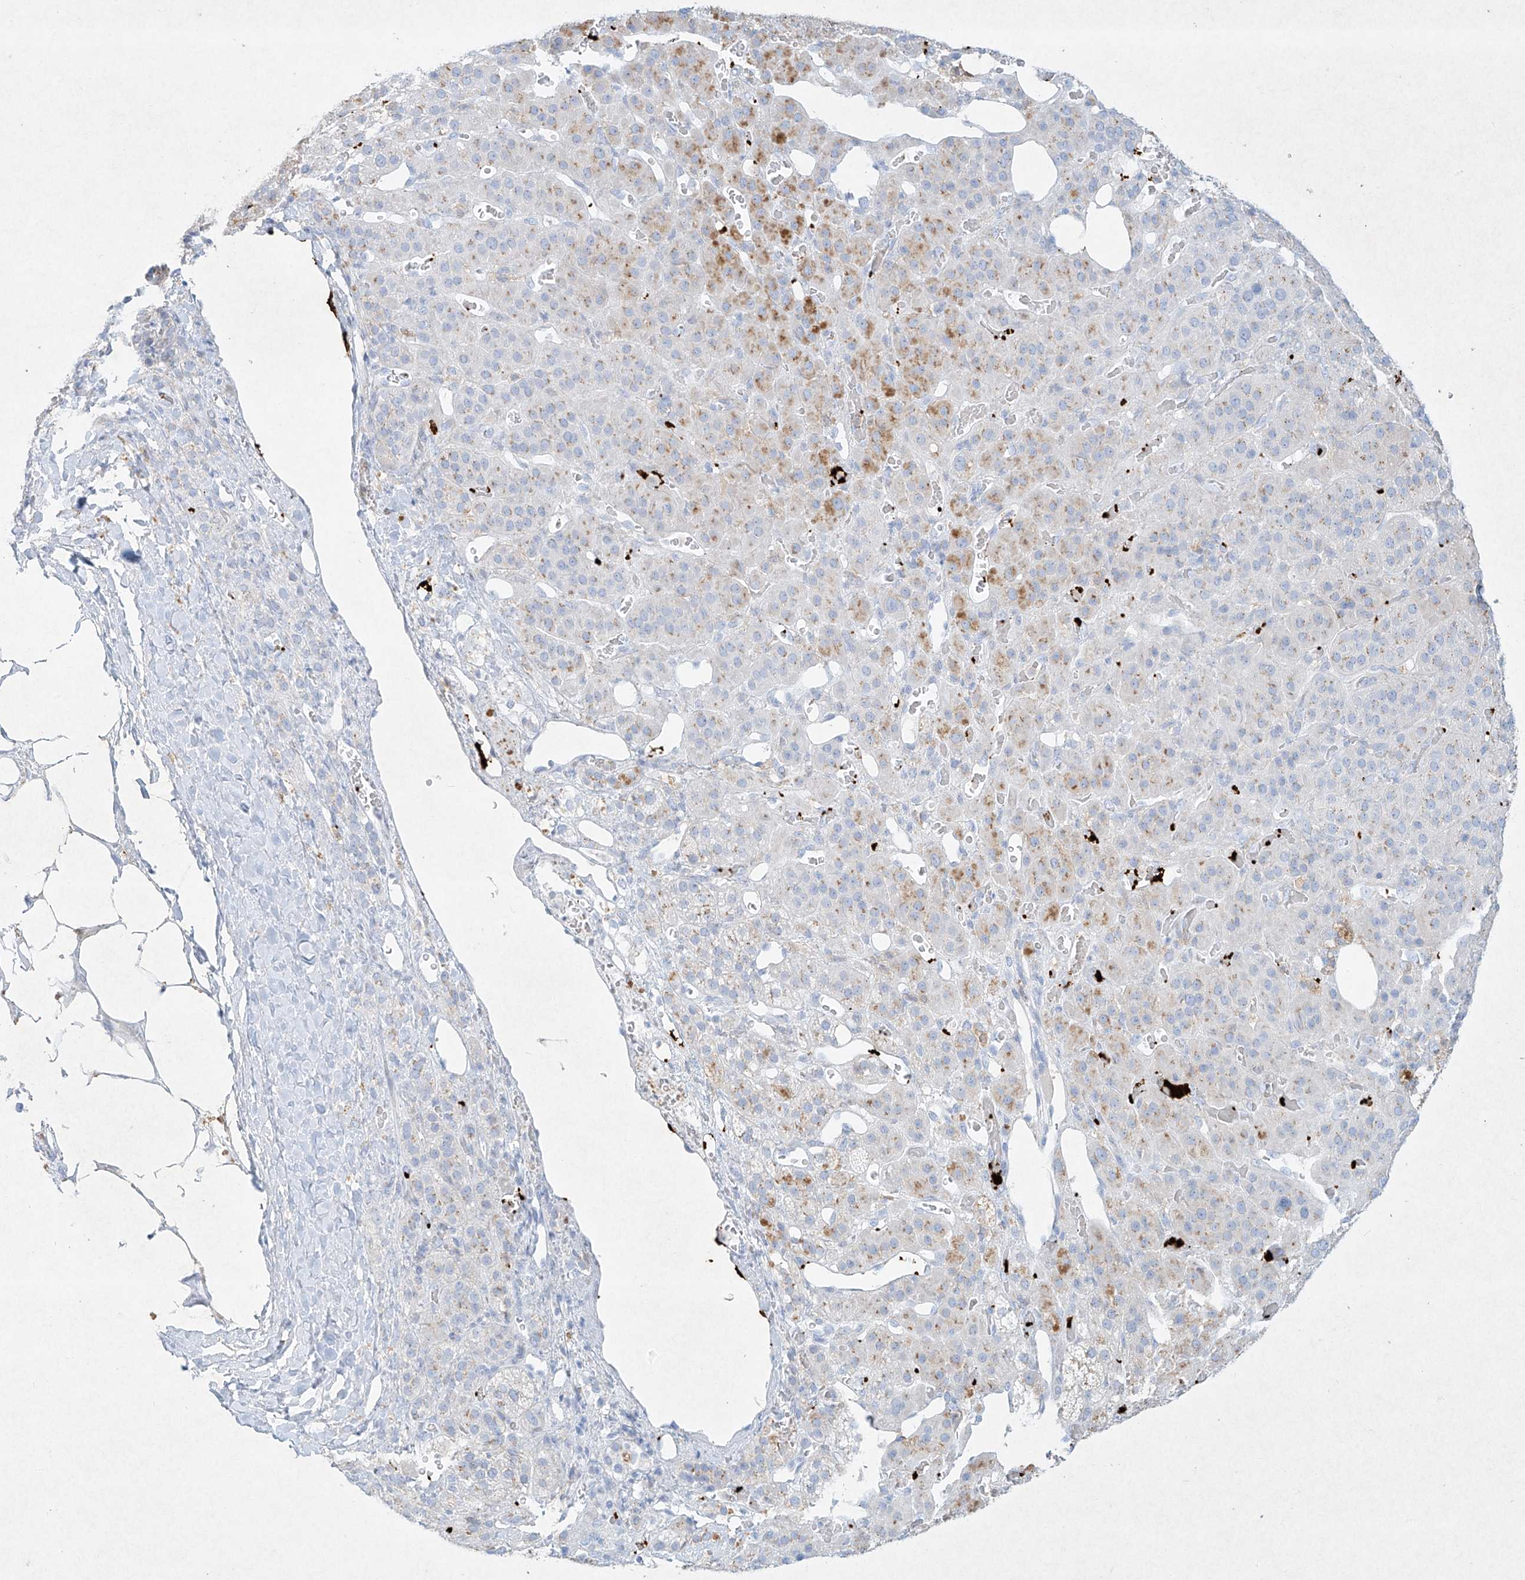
{"staining": {"intensity": "weak", "quantity": "<25%", "location": "cytoplasmic/membranous"}, "tissue": "adrenal gland", "cell_type": "Glandular cells", "image_type": "normal", "snomed": [{"axis": "morphology", "description": "Normal tissue, NOS"}, {"axis": "topography", "description": "Adrenal gland"}], "caption": "IHC micrograph of normal adrenal gland: adrenal gland stained with DAB (3,3'-diaminobenzidine) shows no significant protein expression in glandular cells.", "gene": "PLEK", "patient": {"sex": "male", "age": 57}}